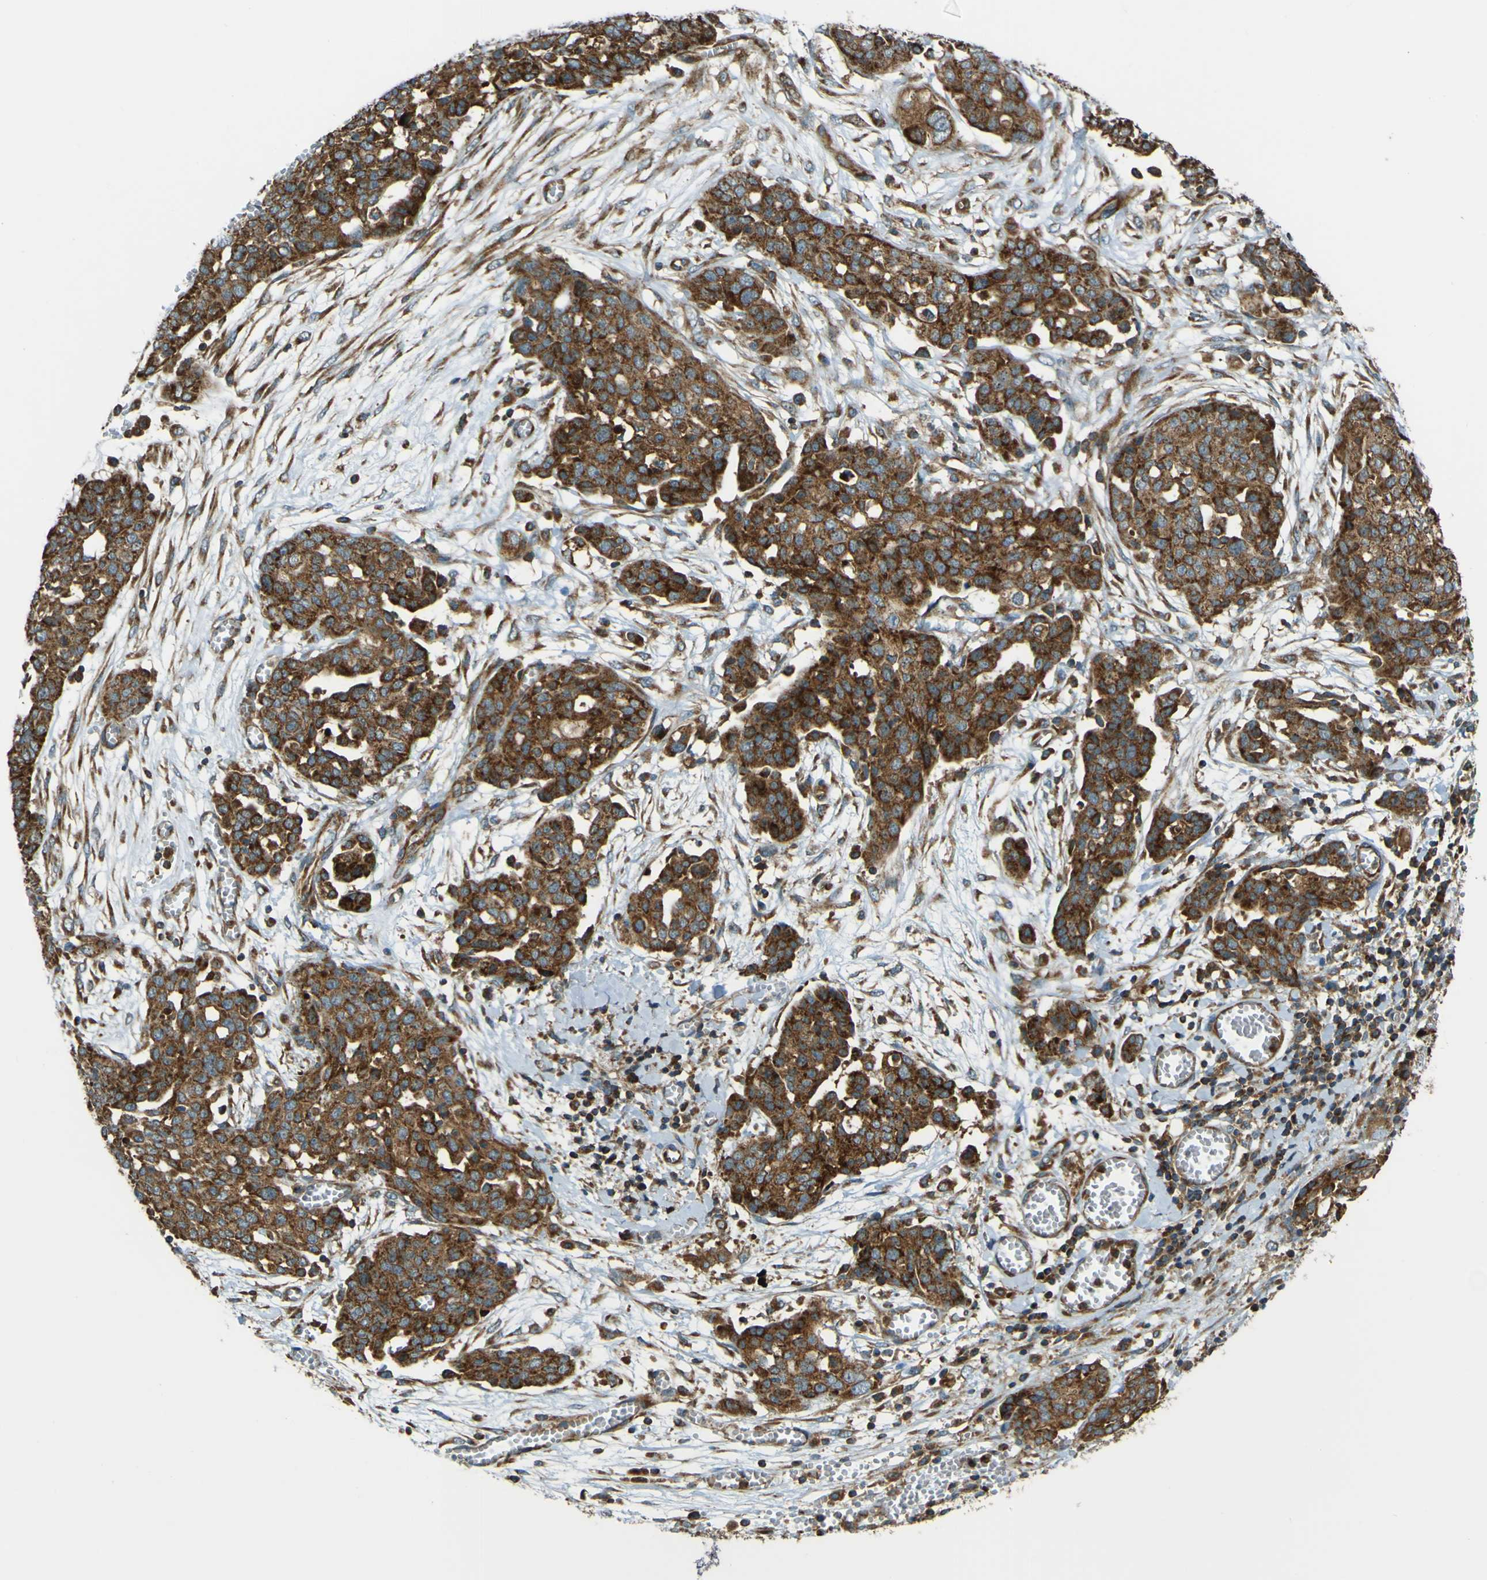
{"staining": {"intensity": "strong", "quantity": ">75%", "location": "cytoplasmic/membranous"}, "tissue": "ovarian cancer", "cell_type": "Tumor cells", "image_type": "cancer", "snomed": [{"axis": "morphology", "description": "Cystadenocarcinoma, serous, NOS"}, {"axis": "topography", "description": "Soft tissue"}, {"axis": "topography", "description": "Ovary"}], "caption": "Immunohistochemical staining of ovarian serous cystadenocarcinoma reveals high levels of strong cytoplasmic/membranous protein expression in about >75% of tumor cells.", "gene": "DNAJC5", "patient": {"sex": "female", "age": 57}}